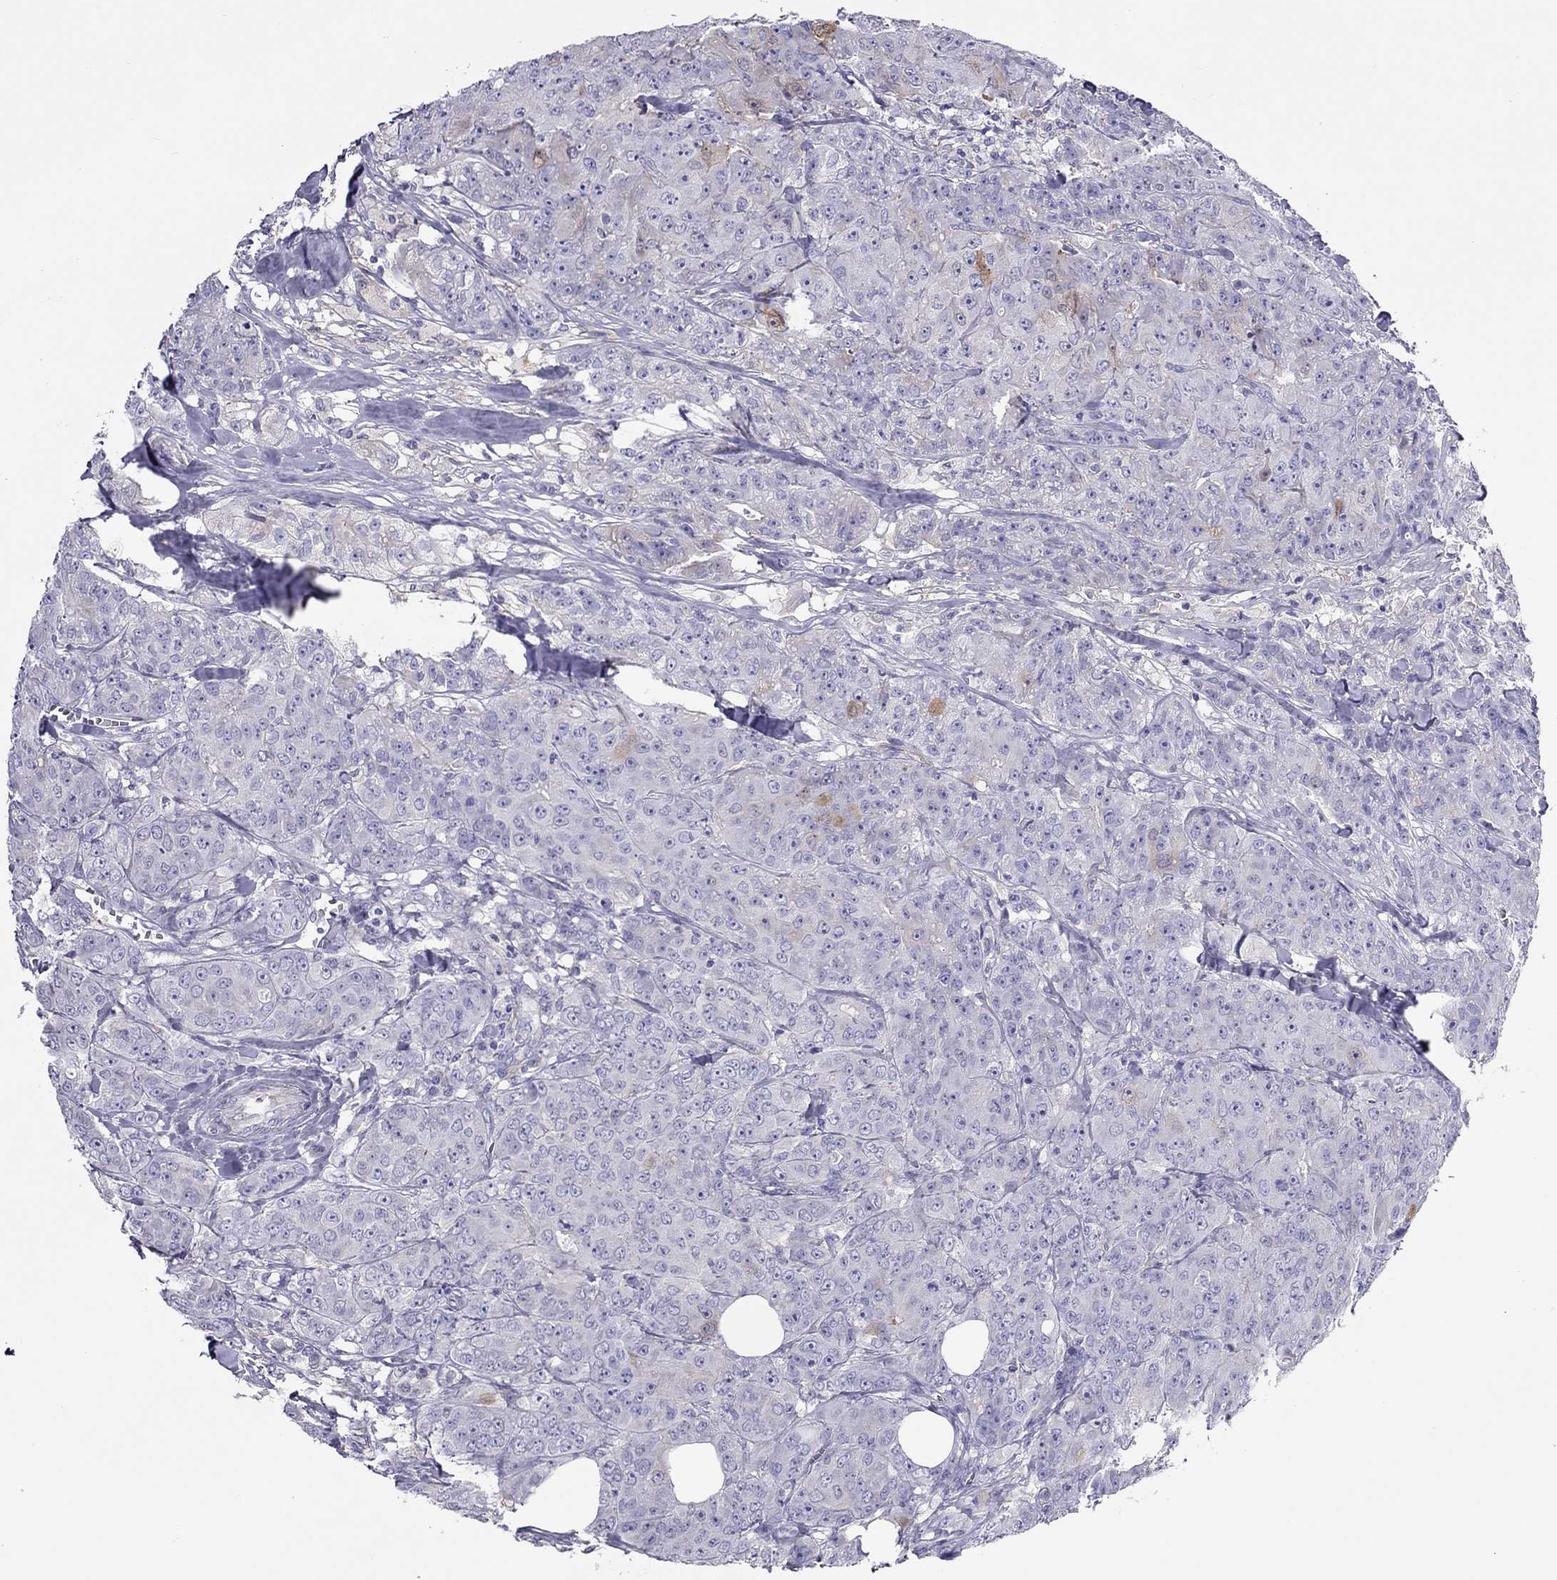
{"staining": {"intensity": "moderate", "quantity": "<25%", "location": "cytoplasmic/membranous"}, "tissue": "breast cancer", "cell_type": "Tumor cells", "image_type": "cancer", "snomed": [{"axis": "morphology", "description": "Duct carcinoma"}, {"axis": "topography", "description": "Breast"}], "caption": "Approximately <25% of tumor cells in breast cancer exhibit moderate cytoplasmic/membranous protein expression as visualized by brown immunohistochemical staining.", "gene": "ALOX15B", "patient": {"sex": "female", "age": 43}}